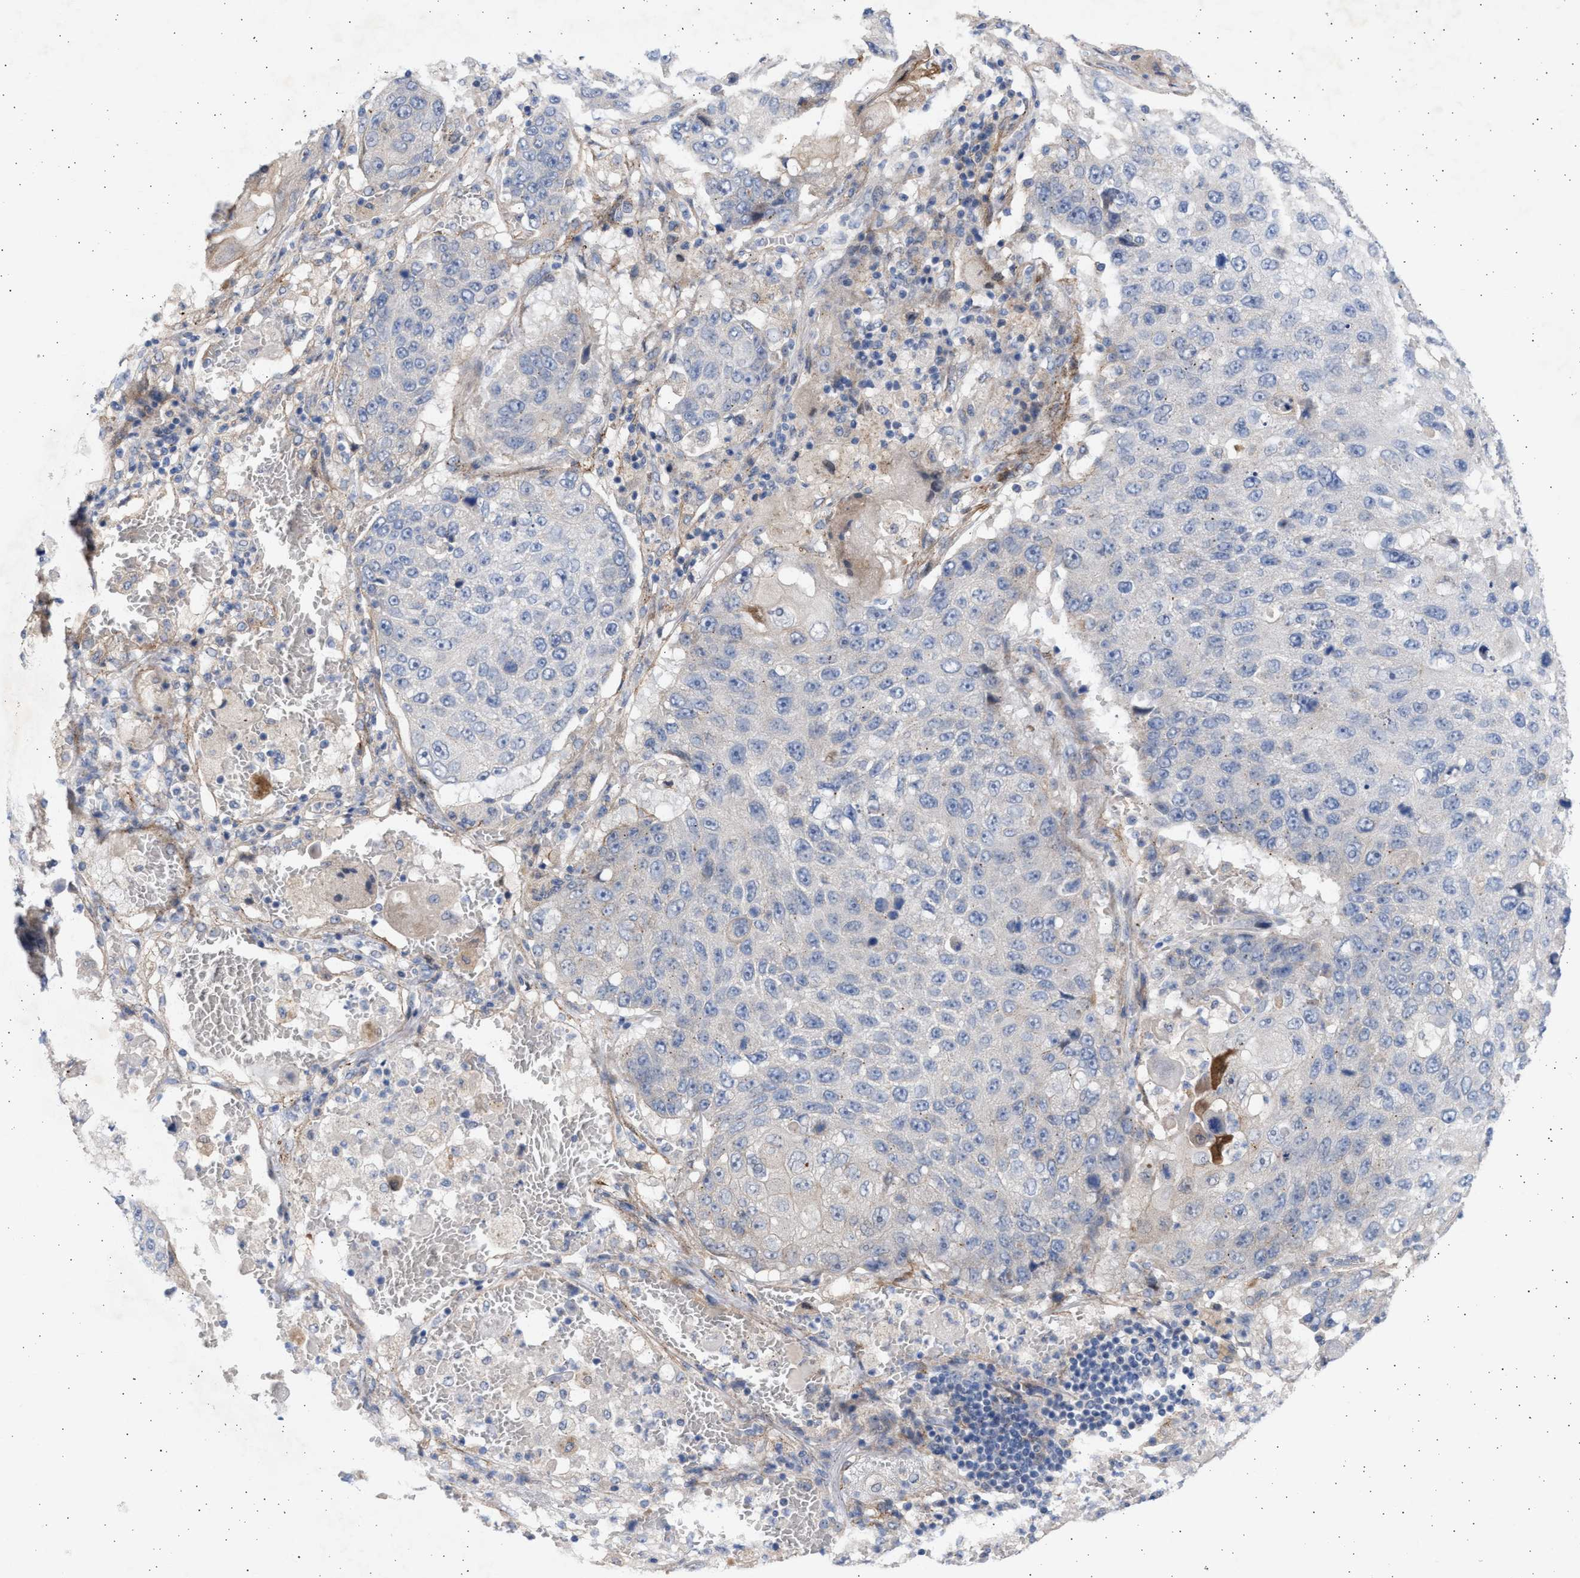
{"staining": {"intensity": "negative", "quantity": "none", "location": "none"}, "tissue": "lung cancer", "cell_type": "Tumor cells", "image_type": "cancer", "snomed": [{"axis": "morphology", "description": "Squamous cell carcinoma, NOS"}, {"axis": "topography", "description": "Lung"}], "caption": "Tumor cells show no significant protein expression in lung cancer.", "gene": "NBR1", "patient": {"sex": "male", "age": 61}}